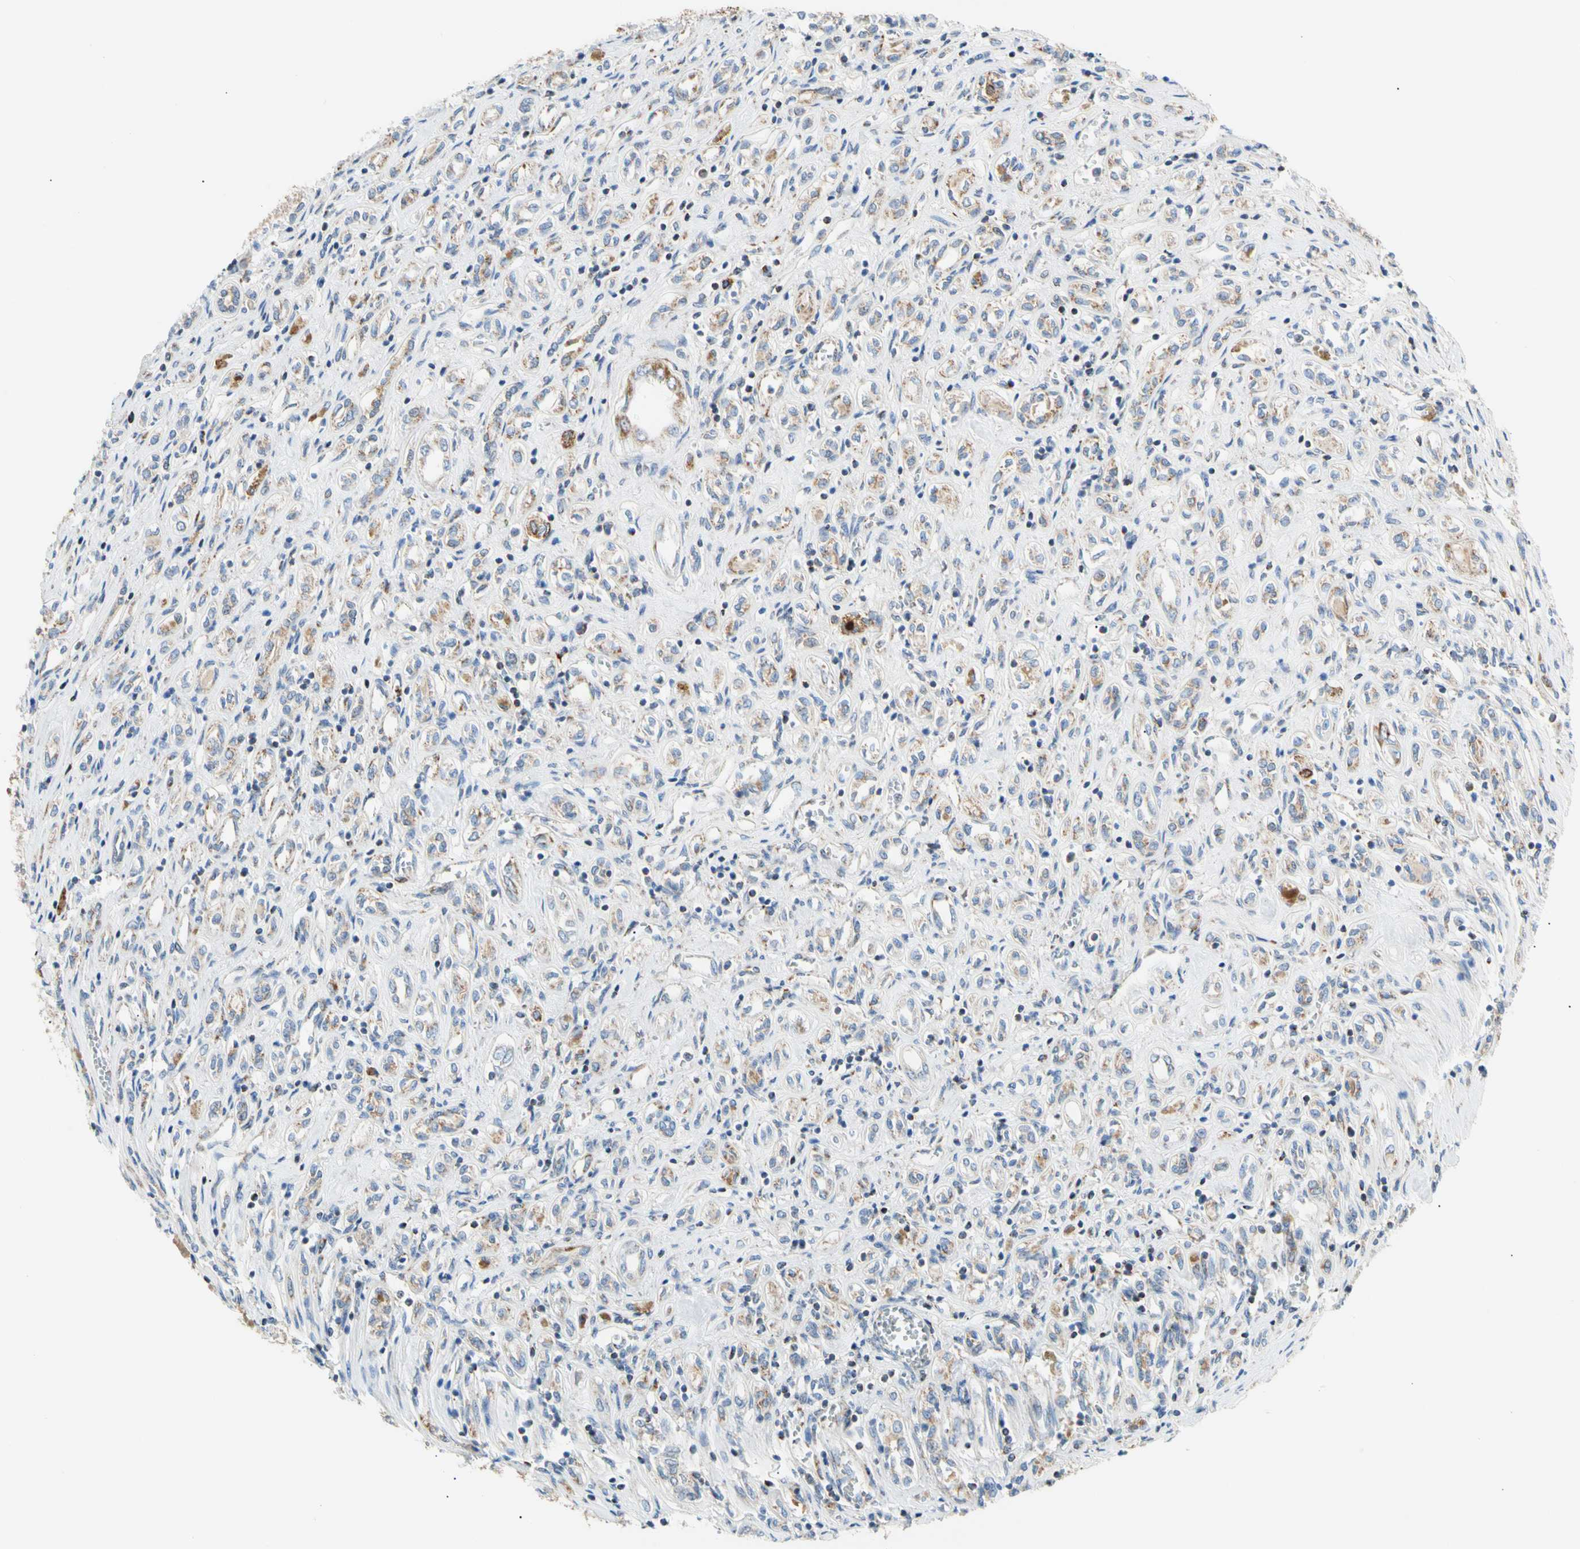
{"staining": {"intensity": "moderate", "quantity": "<25%", "location": "cytoplasmic/membranous"}, "tissue": "renal cancer", "cell_type": "Tumor cells", "image_type": "cancer", "snomed": [{"axis": "morphology", "description": "Adenocarcinoma, NOS"}, {"axis": "topography", "description": "Kidney"}], "caption": "This image shows adenocarcinoma (renal) stained with IHC to label a protein in brown. The cytoplasmic/membranous of tumor cells show moderate positivity for the protein. Nuclei are counter-stained blue.", "gene": "ACAT1", "patient": {"sex": "female", "age": 70}}